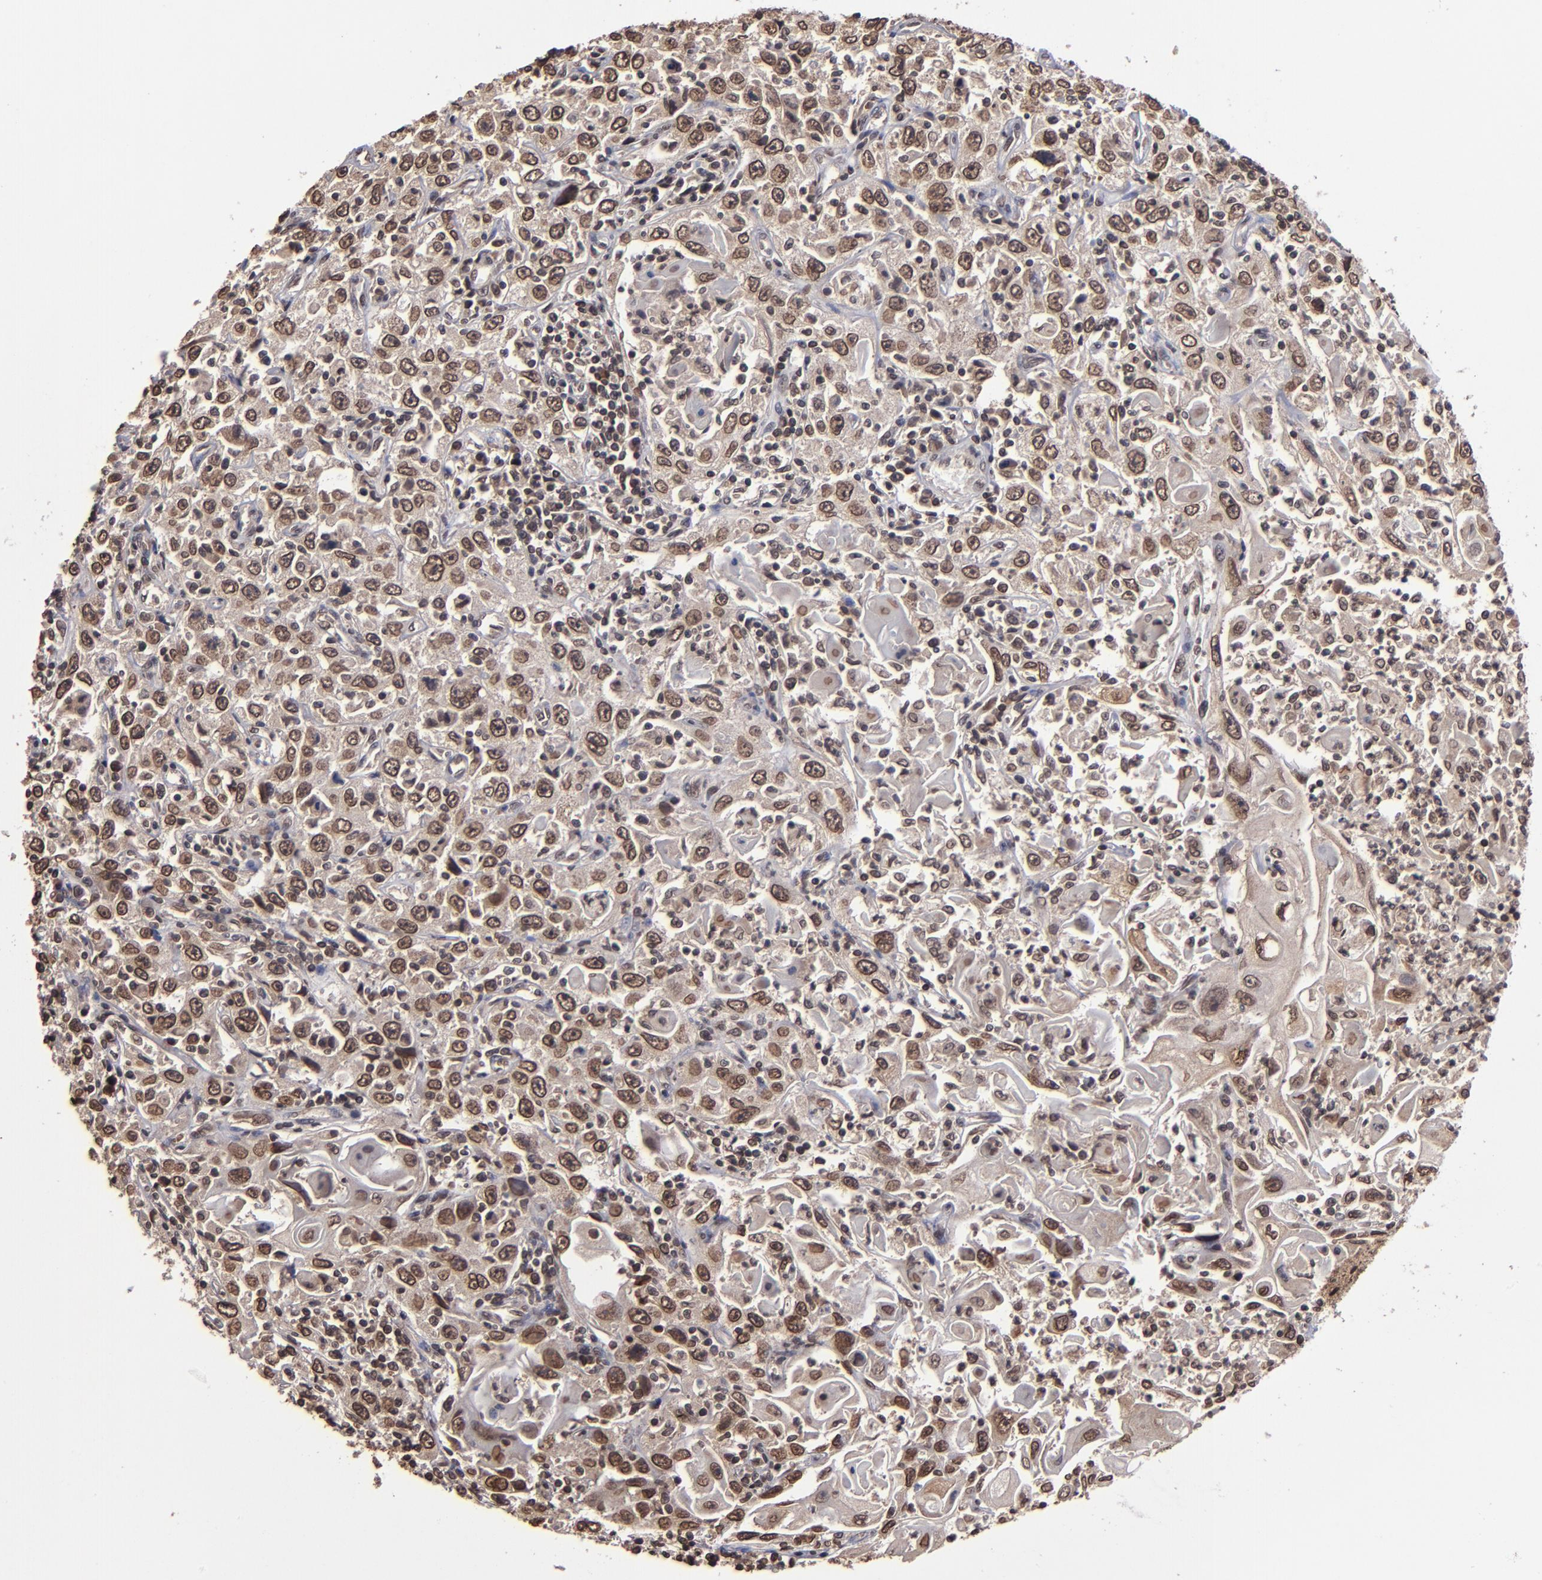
{"staining": {"intensity": "moderate", "quantity": ">75%", "location": "nuclear"}, "tissue": "head and neck cancer", "cell_type": "Tumor cells", "image_type": "cancer", "snomed": [{"axis": "morphology", "description": "Squamous cell carcinoma, NOS"}, {"axis": "topography", "description": "Oral tissue"}, {"axis": "topography", "description": "Head-Neck"}], "caption": "A histopathology image of human head and neck cancer (squamous cell carcinoma) stained for a protein shows moderate nuclear brown staining in tumor cells. (DAB (3,3'-diaminobenzidine) IHC with brightfield microscopy, high magnification).", "gene": "AKT1", "patient": {"sex": "female", "age": 76}}